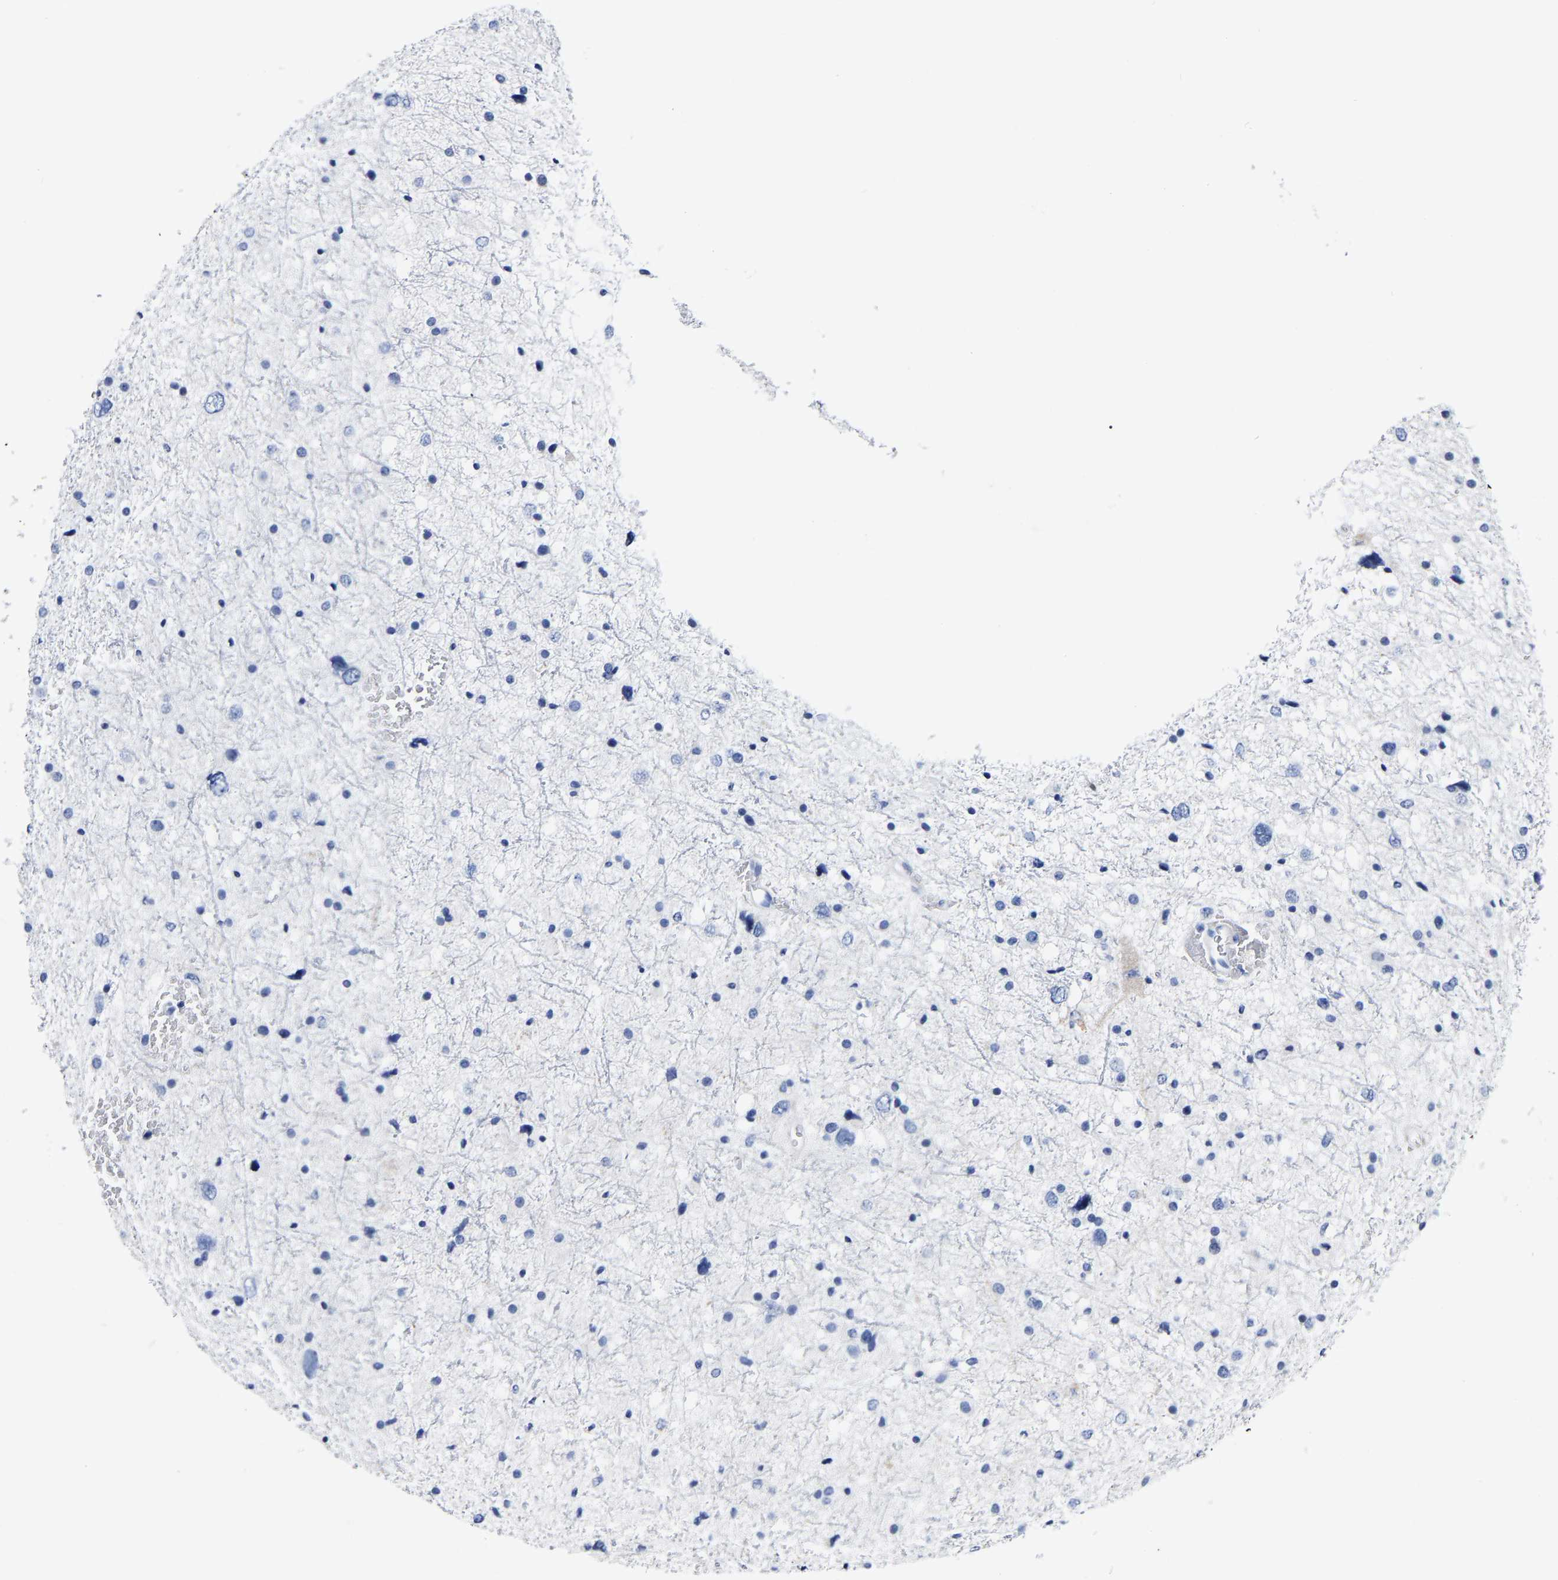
{"staining": {"intensity": "negative", "quantity": "none", "location": "none"}, "tissue": "glioma", "cell_type": "Tumor cells", "image_type": "cancer", "snomed": [{"axis": "morphology", "description": "Glioma, malignant, Low grade"}, {"axis": "topography", "description": "Brain"}], "caption": "This is an immunohistochemistry image of human glioma. There is no positivity in tumor cells.", "gene": "MOV10L1", "patient": {"sex": "female", "age": 37}}